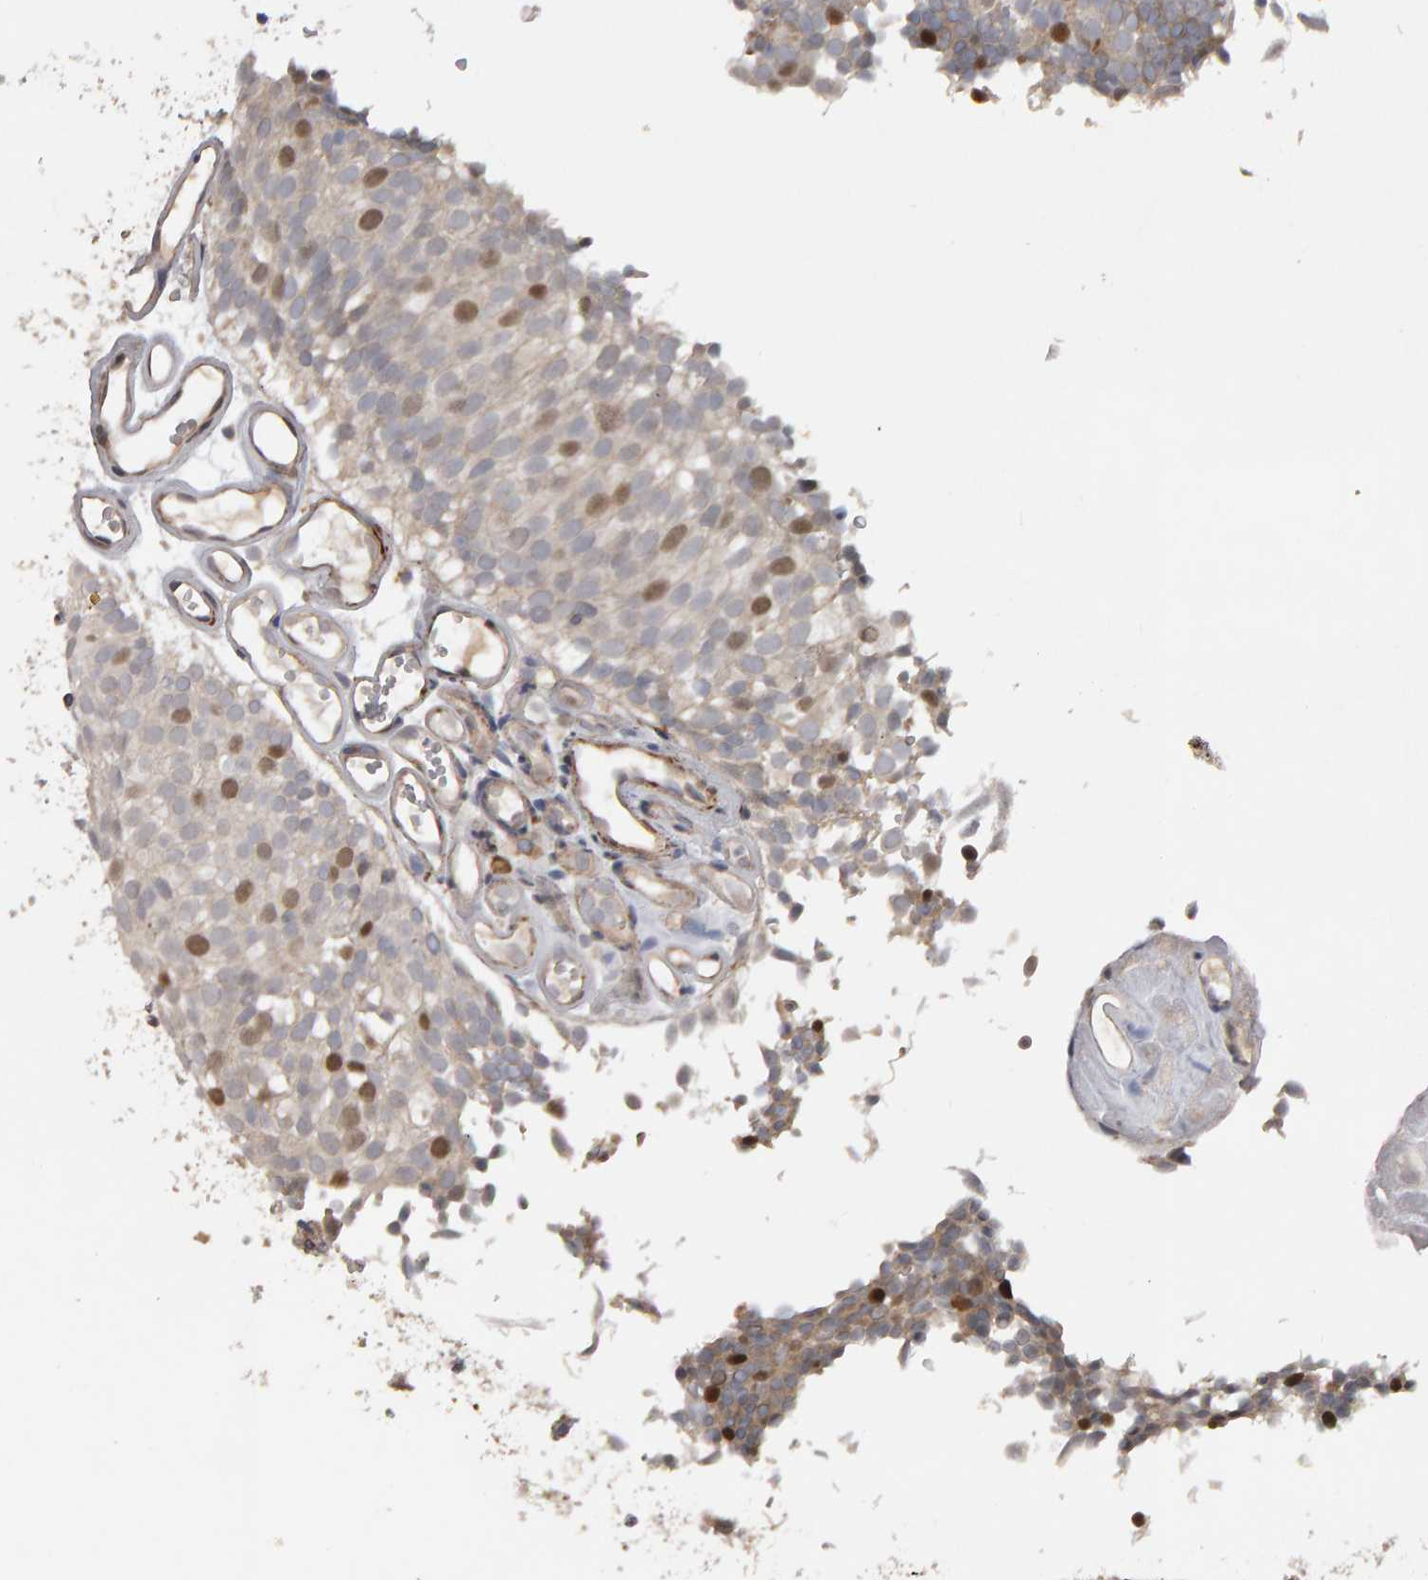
{"staining": {"intensity": "strong", "quantity": "<25%", "location": "nuclear"}, "tissue": "urothelial cancer", "cell_type": "Tumor cells", "image_type": "cancer", "snomed": [{"axis": "morphology", "description": "Urothelial carcinoma, Low grade"}, {"axis": "topography", "description": "Urinary bladder"}], "caption": "Brown immunohistochemical staining in urothelial cancer demonstrates strong nuclear positivity in approximately <25% of tumor cells. The staining is performed using DAB (3,3'-diaminobenzidine) brown chromogen to label protein expression. The nuclei are counter-stained blue using hematoxylin.", "gene": "CDCA5", "patient": {"sex": "male", "age": 78}}